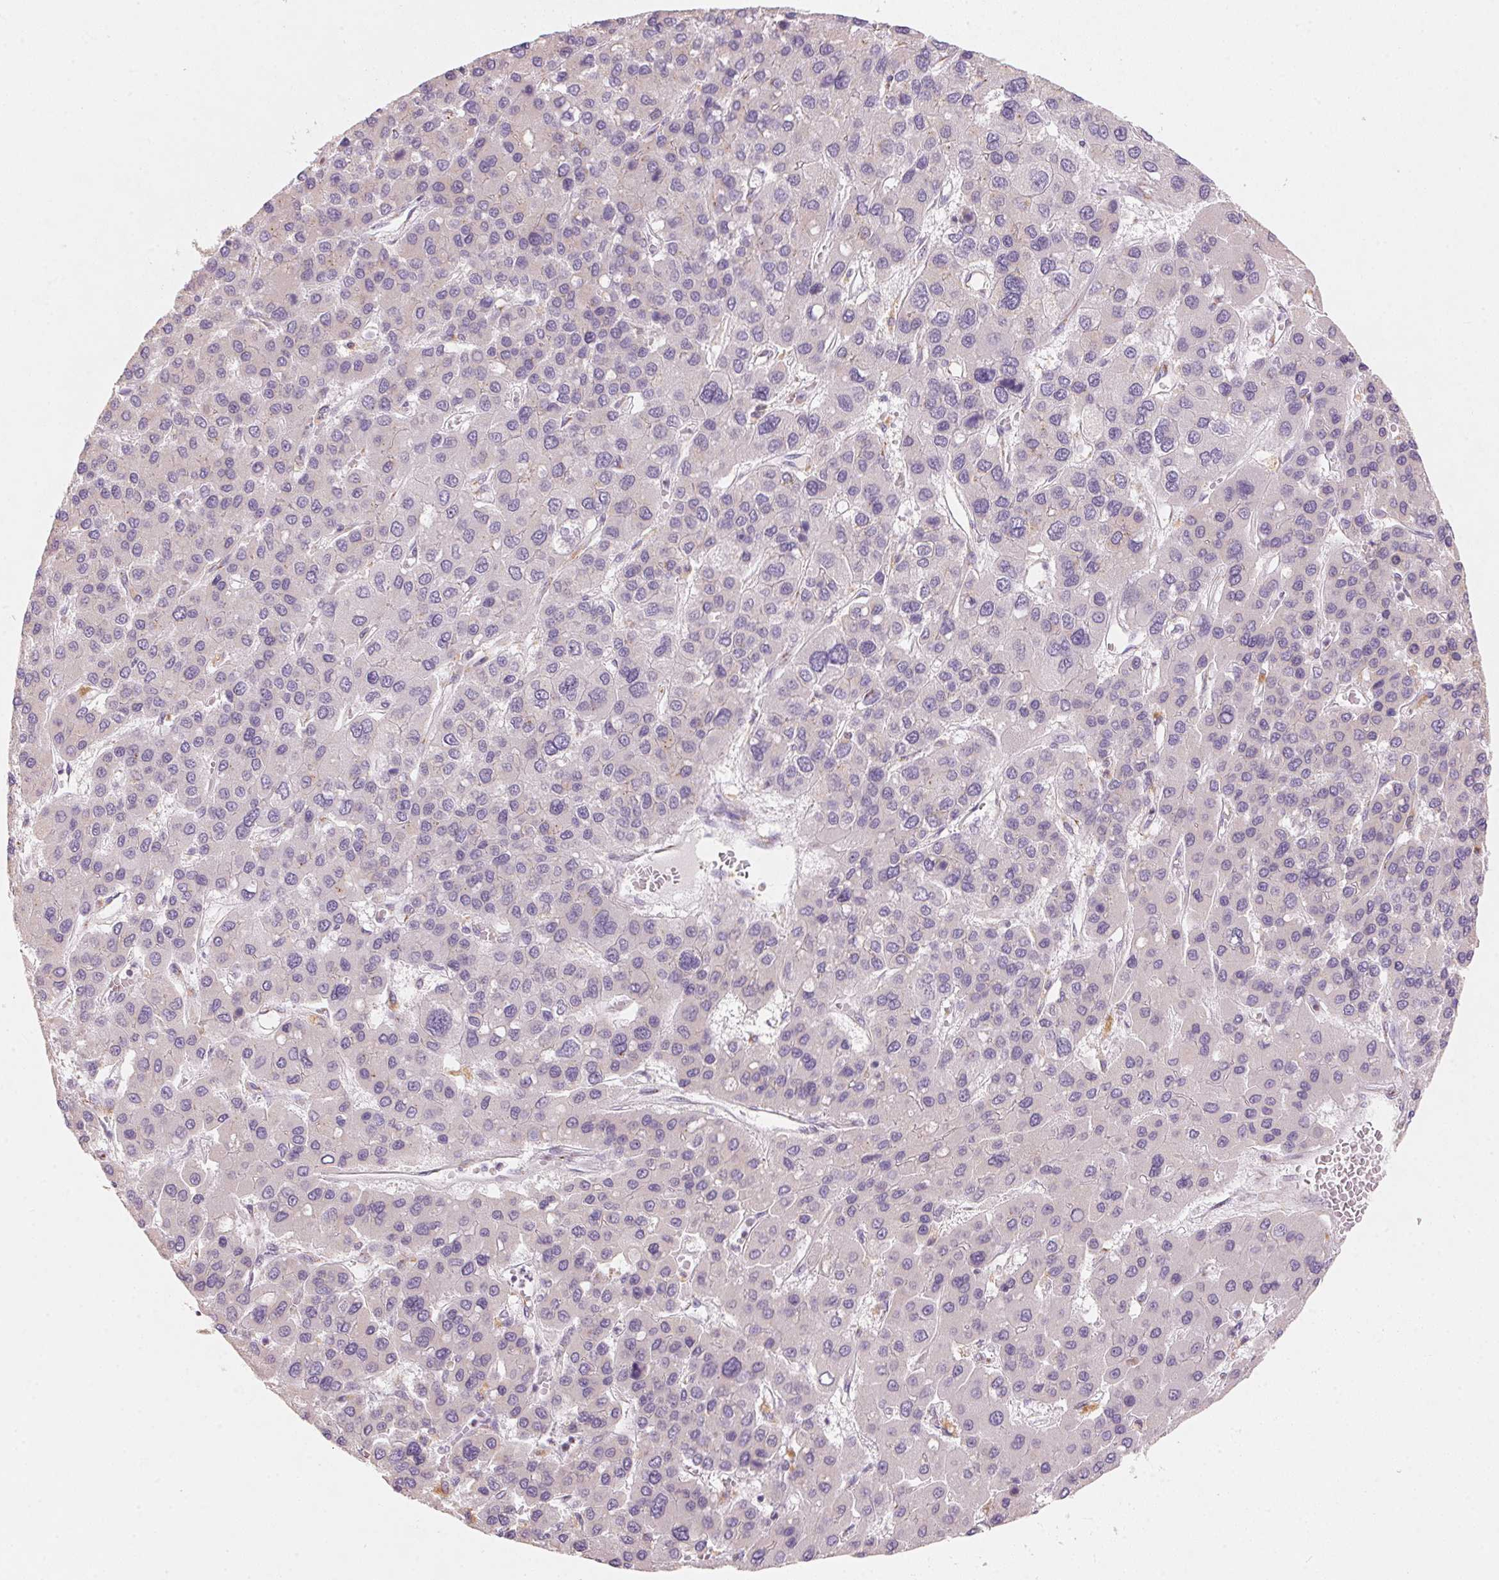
{"staining": {"intensity": "negative", "quantity": "none", "location": "none"}, "tissue": "liver cancer", "cell_type": "Tumor cells", "image_type": "cancer", "snomed": [{"axis": "morphology", "description": "Carcinoma, Hepatocellular, NOS"}, {"axis": "topography", "description": "Liver"}], "caption": "Tumor cells show no significant staining in liver hepatocellular carcinoma. (IHC, brightfield microscopy, high magnification).", "gene": "DRAM2", "patient": {"sex": "female", "age": 41}}